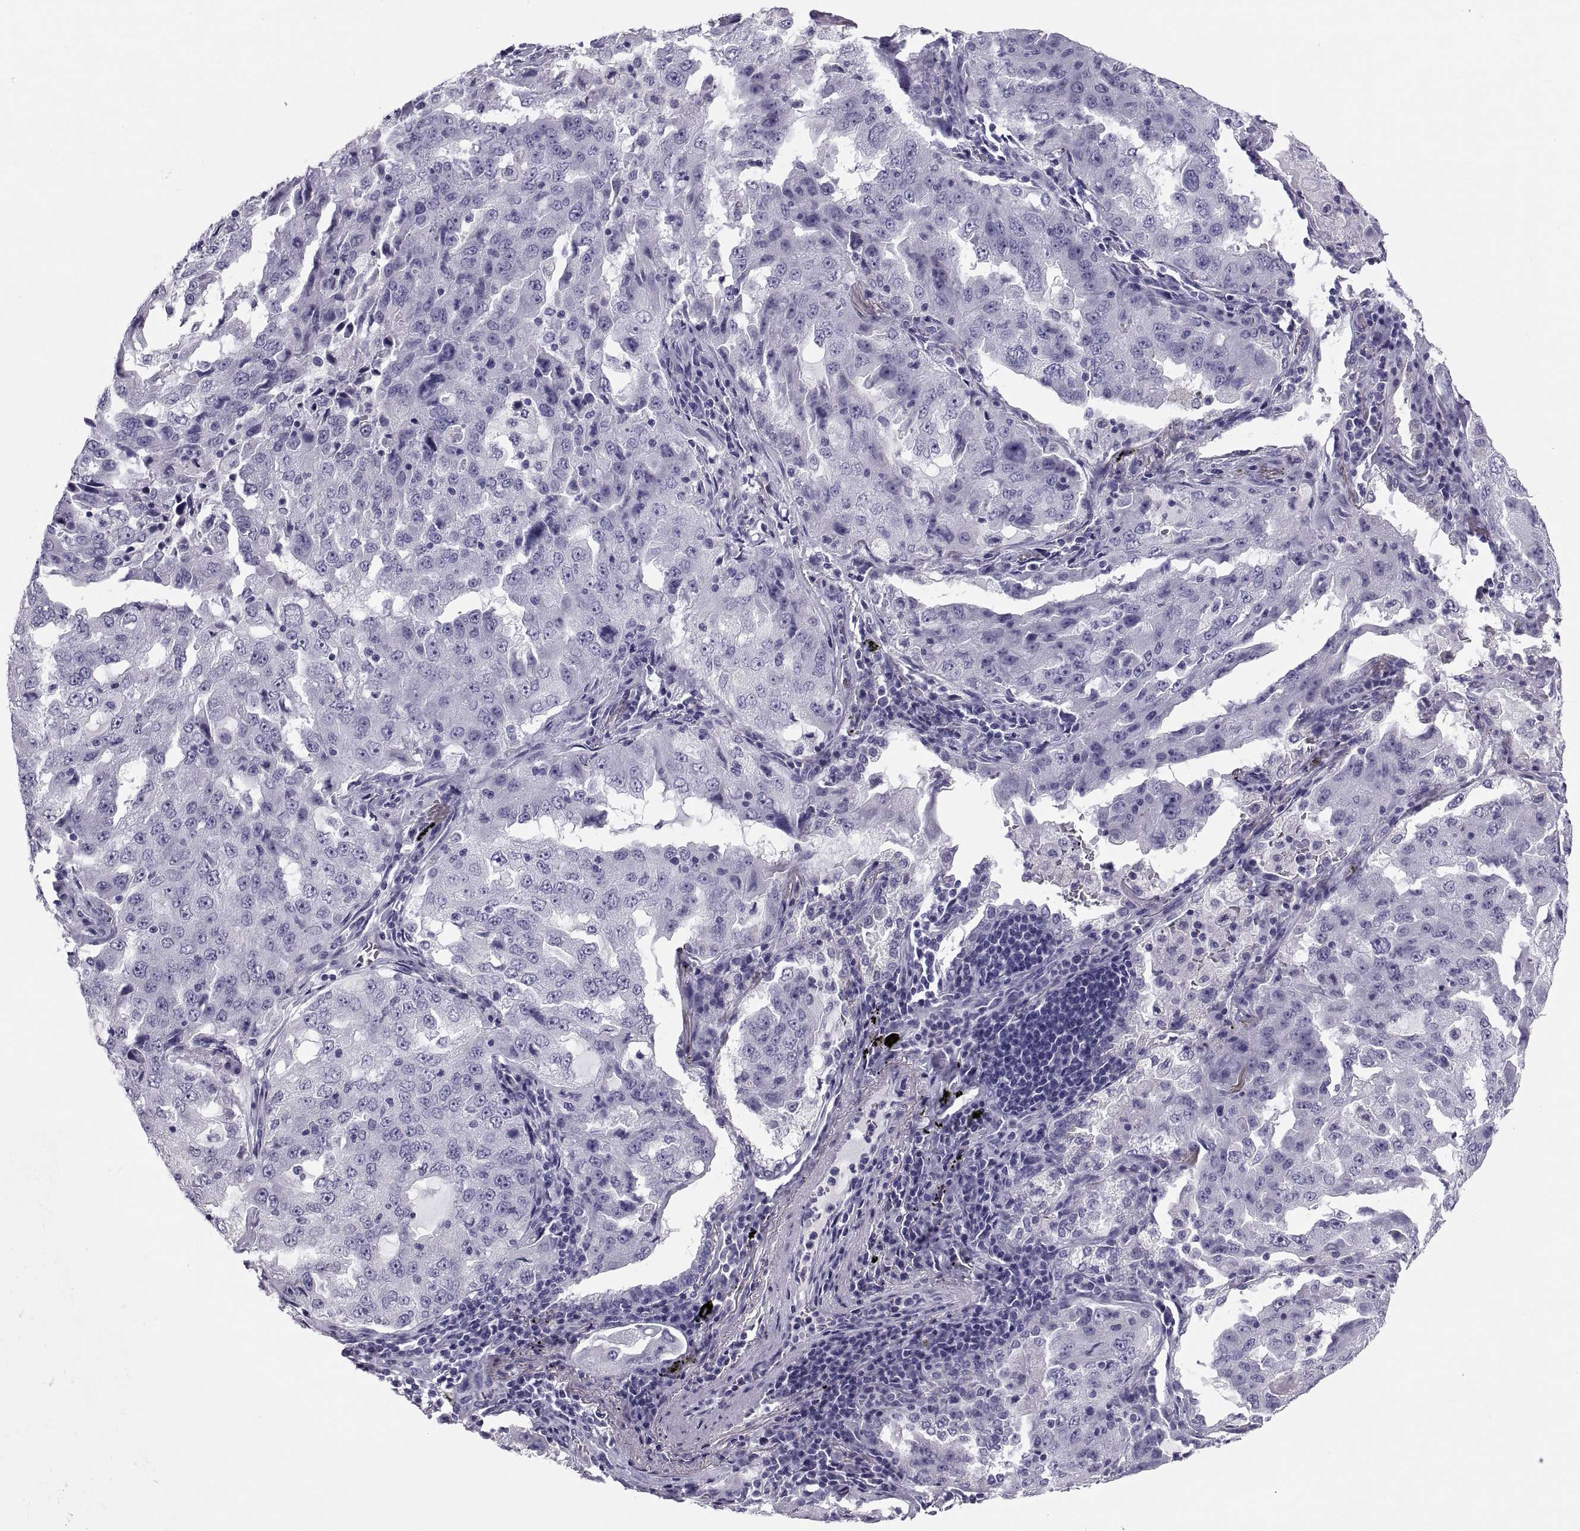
{"staining": {"intensity": "negative", "quantity": "none", "location": "none"}, "tissue": "lung cancer", "cell_type": "Tumor cells", "image_type": "cancer", "snomed": [{"axis": "morphology", "description": "Adenocarcinoma, NOS"}, {"axis": "topography", "description": "Lung"}], "caption": "Human lung adenocarcinoma stained for a protein using immunohistochemistry displays no staining in tumor cells.", "gene": "DEFB129", "patient": {"sex": "female", "age": 61}}